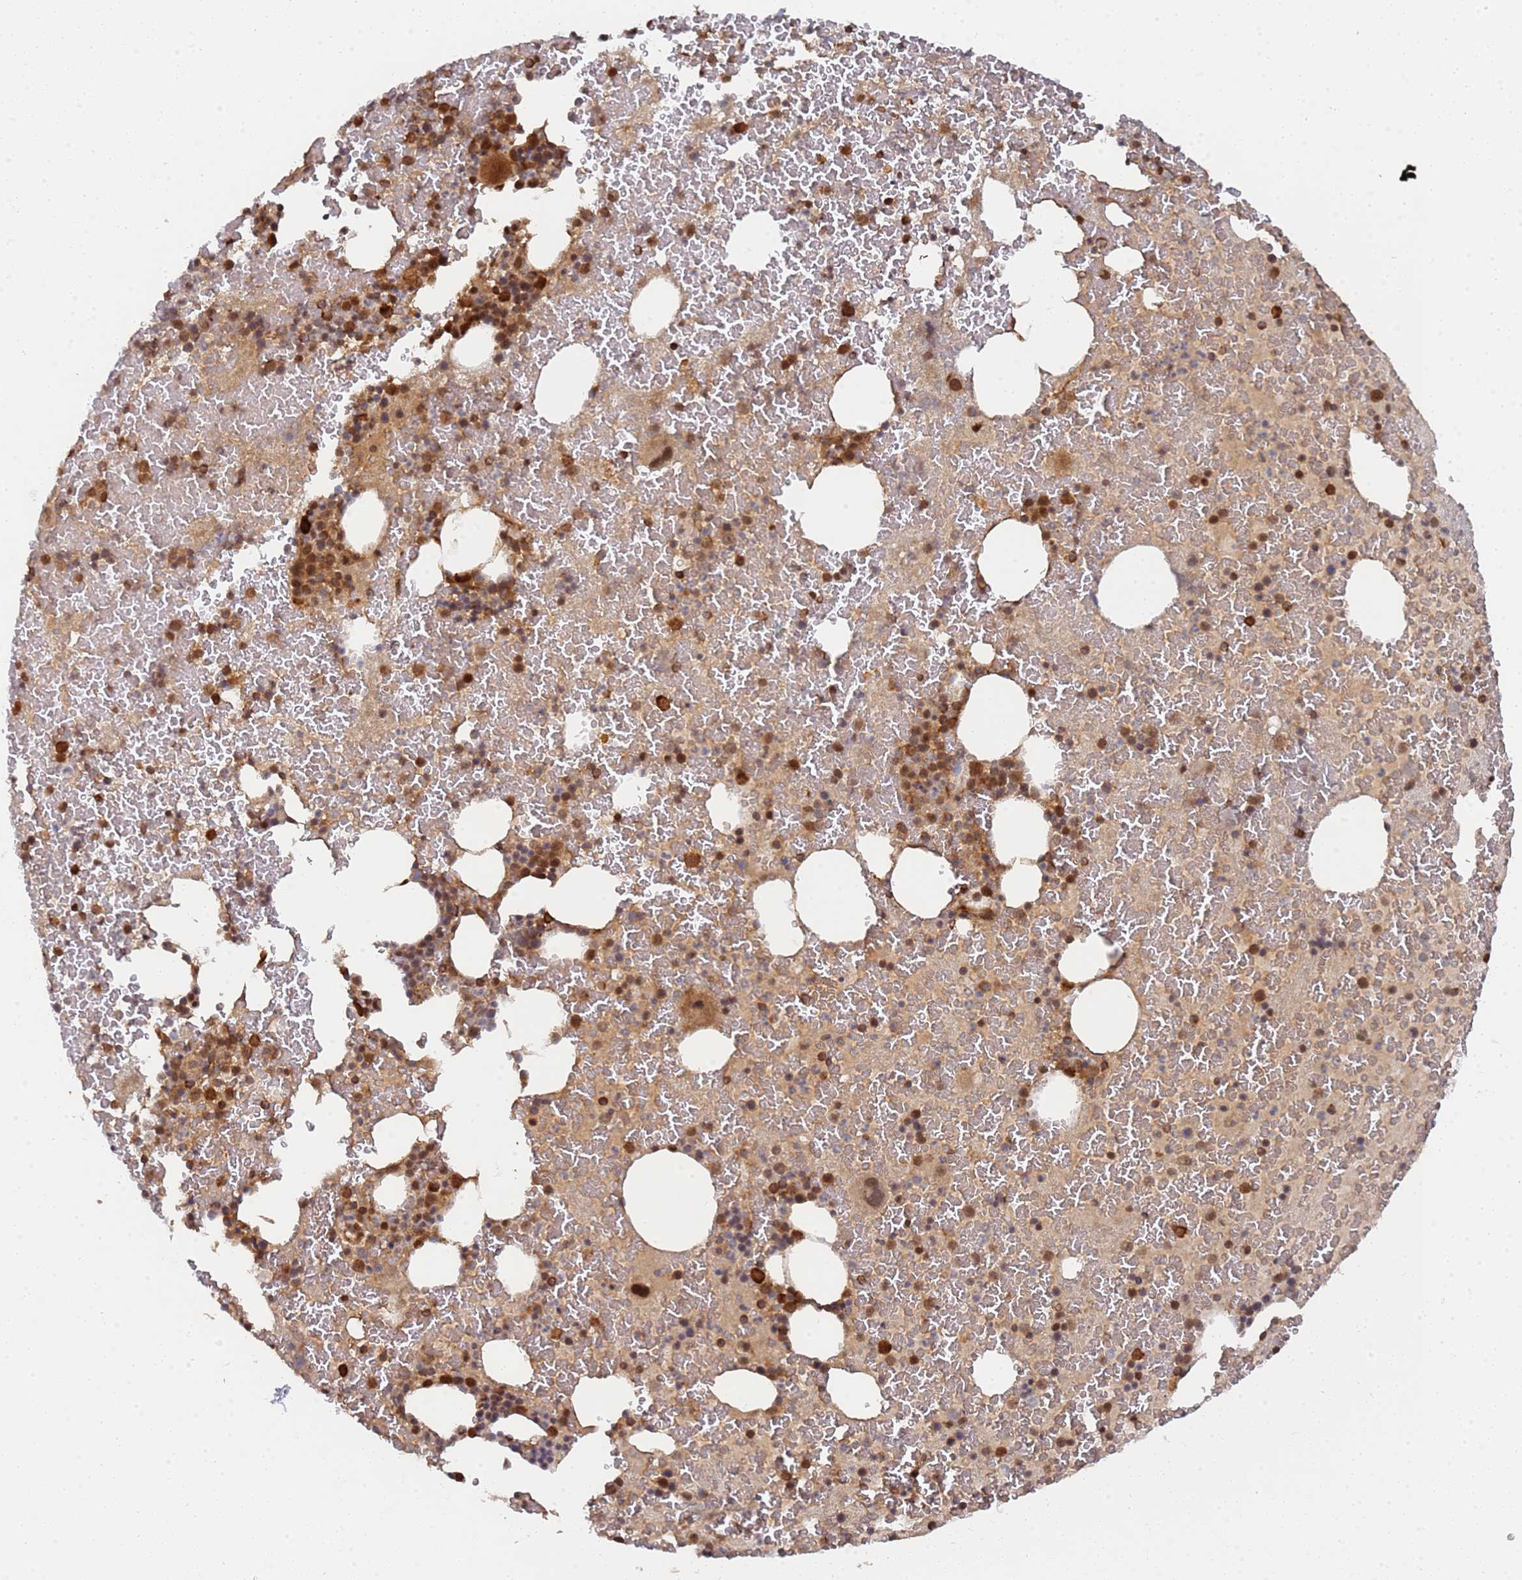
{"staining": {"intensity": "moderate", "quantity": "25%-75%", "location": "cytoplasmic/membranous,nuclear"}, "tissue": "bone marrow", "cell_type": "Hematopoietic cells", "image_type": "normal", "snomed": [{"axis": "morphology", "description": "Normal tissue, NOS"}, {"axis": "topography", "description": "Bone marrow"}], "caption": "About 25%-75% of hematopoietic cells in benign bone marrow demonstrate moderate cytoplasmic/membranous,nuclear protein expression as visualized by brown immunohistochemical staining.", "gene": "DDX60", "patient": {"sex": "male", "age": 26}}